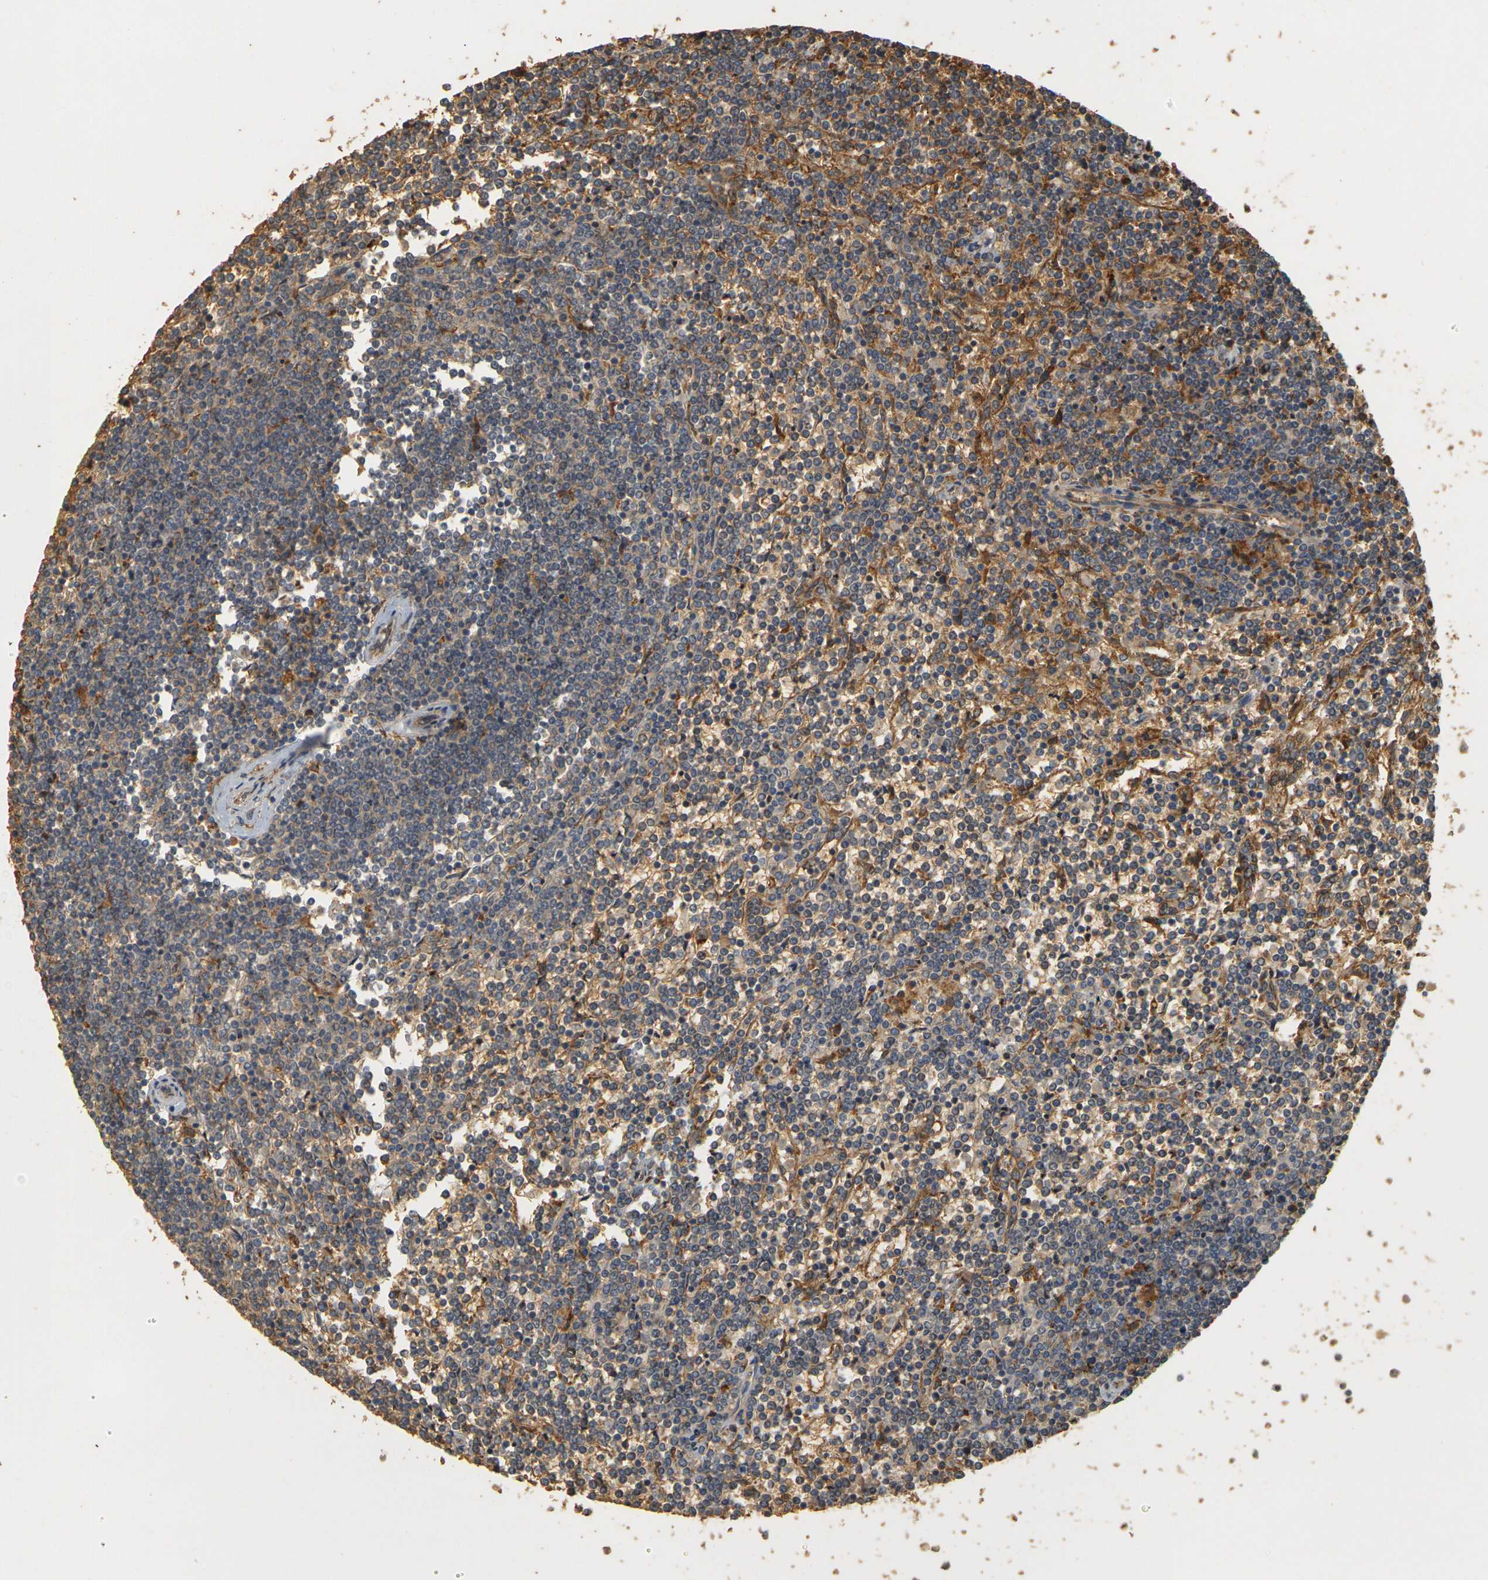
{"staining": {"intensity": "moderate", "quantity": "<25%", "location": "cytoplasmic/membranous"}, "tissue": "lymphoma", "cell_type": "Tumor cells", "image_type": "cancer", "snomed": [{"axis": "morphology", "description": "Malignant lymphoma, non-Hodgkin's type, Low grade"}, {"axis": "topography", "description": "Spleen"}], "caption": "The micrograph demonstrates immunohistochemical staining of lymphoma. There is moderate cytoplasmic/membranous expression is present in about <25% of tumor cells.", "gene": "MEGF9", "patient": {"sex": "female", "age": 19}}